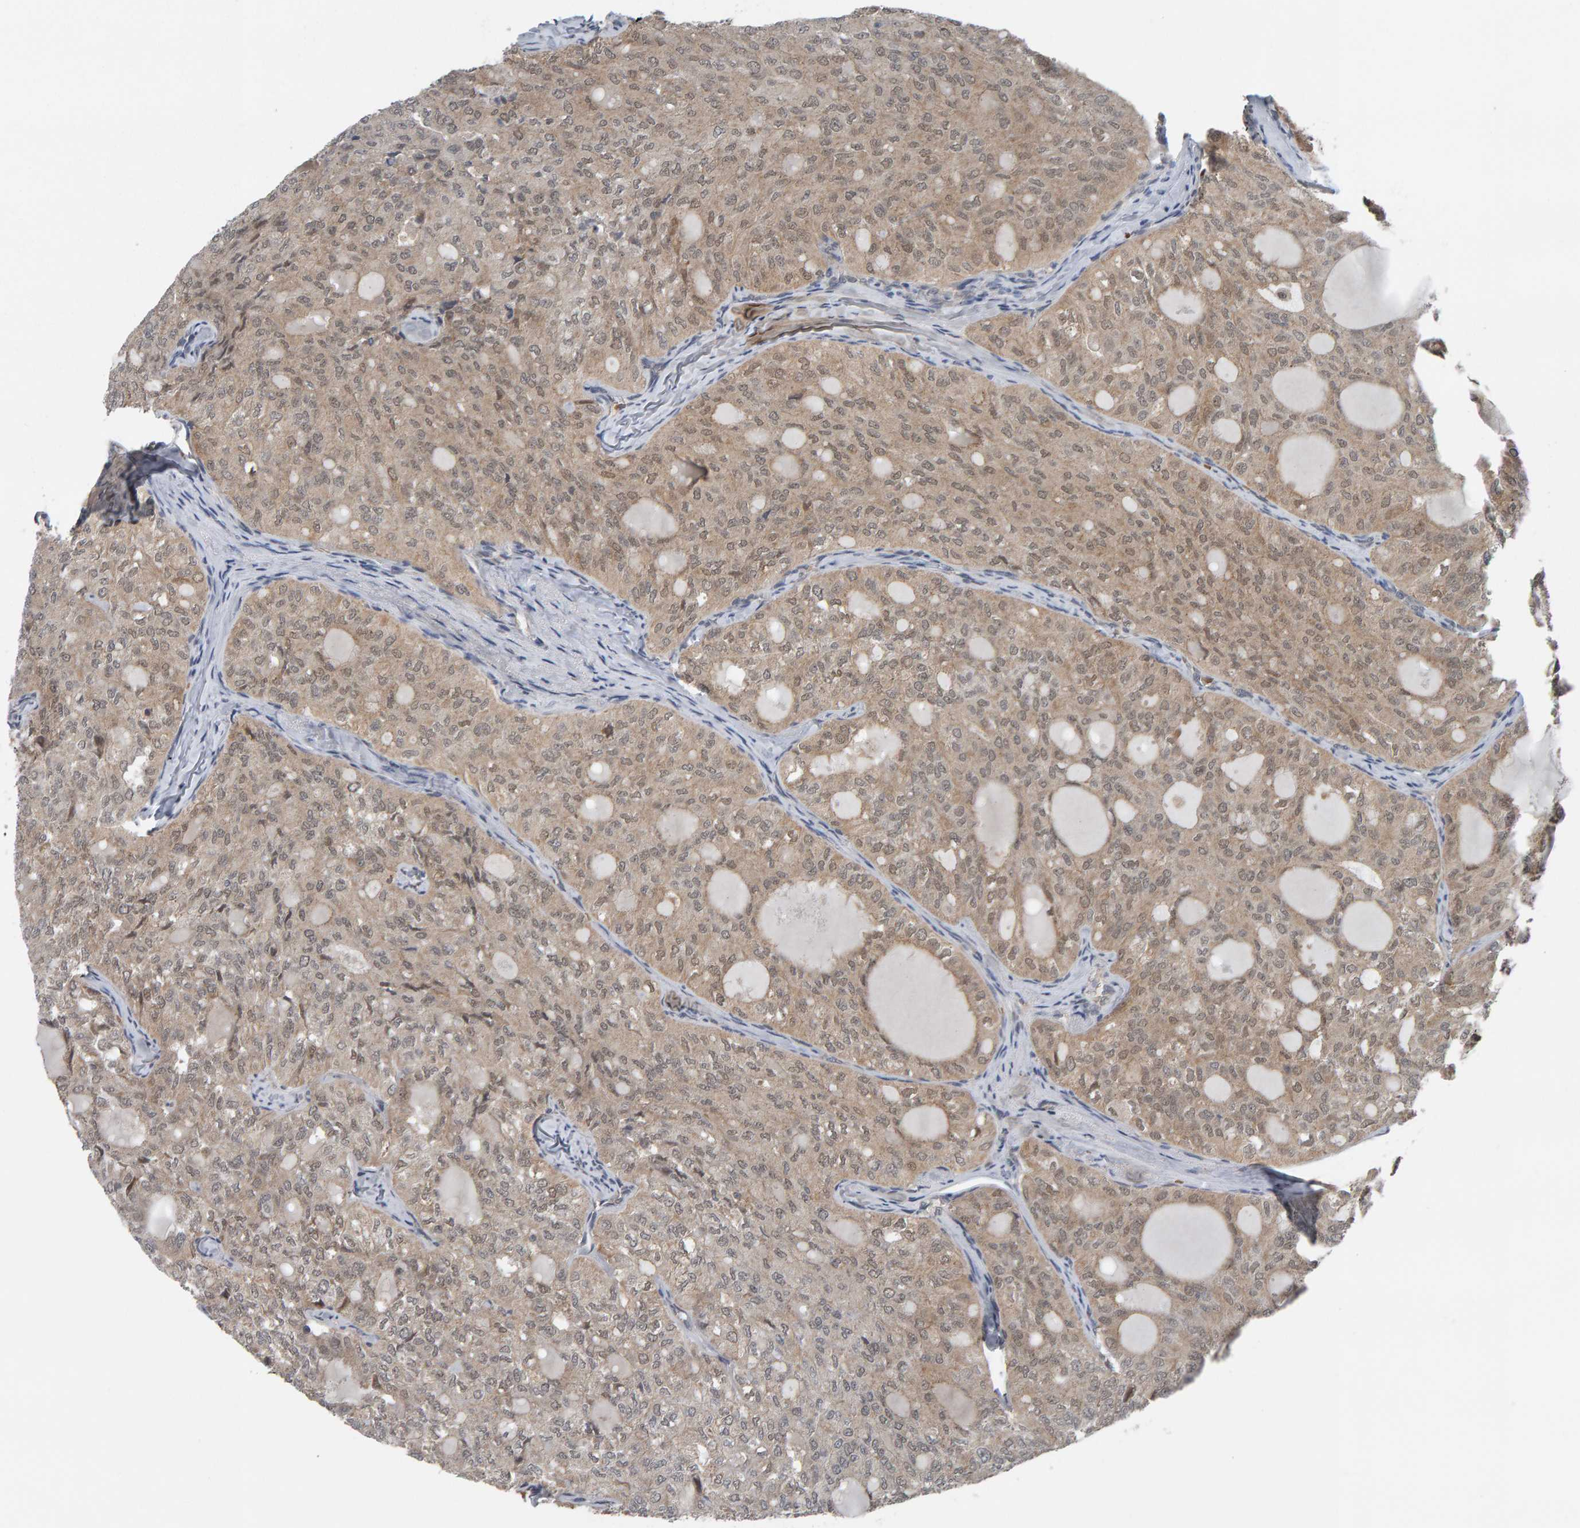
{"staining": {"intensity": "weak", "quantity": ">75%", "location": "cytoplasmic/membranous,nuclear"}, "tissue": "thyroid cancer", "cell_type": "Tumor cells", "image_type": "cancer", "snomed": [{"axis": "morphology", "description": "Follicular adenoma carcinoma, NOS"}, {"axis": "topography", "description": "Thyroid gland"}], "caption": "This micrograph displays immunohistochemistry (IHC) staining of thyroid follicular adenoma carcinoma, with low weak cytoplasmic/membranous and nuclear positivity in about >75% of tumor cells.", "gene": "COASY", "patient": {"sex": "male", "age": 75}}